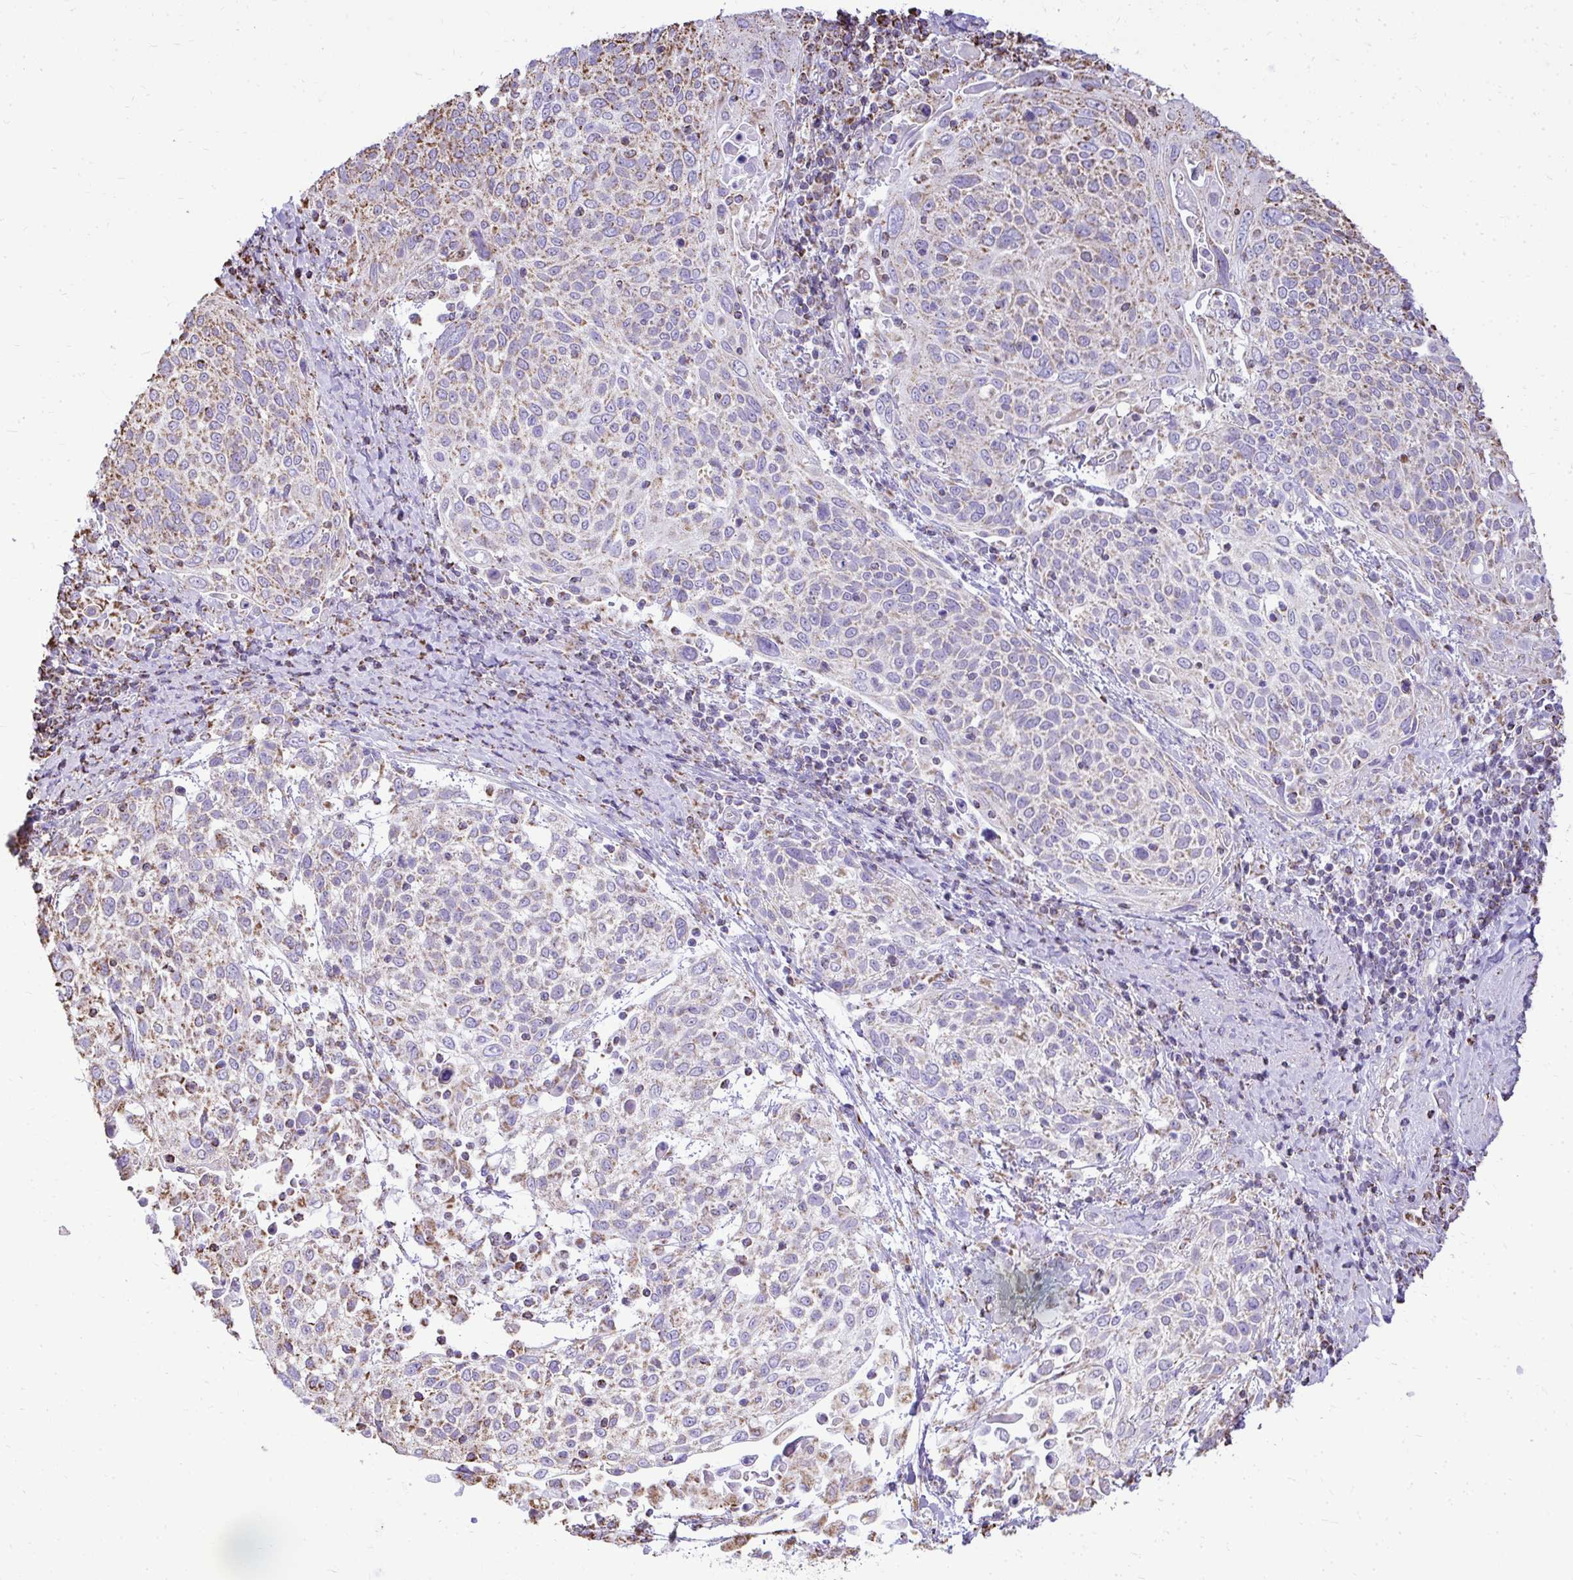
{"staining": {"intensity": "weak", "quantity": "25%-75%", "location": "cytoplasmic/membranous"}, "tissue": "cervical cancer", "cell_type": "Tumor cells", "image_type": "cancer", "snomed": [{"axis": "morphology", "description": "Squamous cell carcinoma, NOS"}, {"axis": "topography", "description": "Cervix"}], "caption": "Tumor cells exhibit low levels of weak cytoplasmic/membranous staining in approximately 25%-75% of cells in human cervical cancer. The staining was performed using DAB (3,3'-diaminobenzidine) to visualize the protein expression in brown, while the nuclei were stained in blue with hematoxylin (Magnification: 20x).", "gene": "MPZL2", "patient": {"sex": "female", "age": 61}}